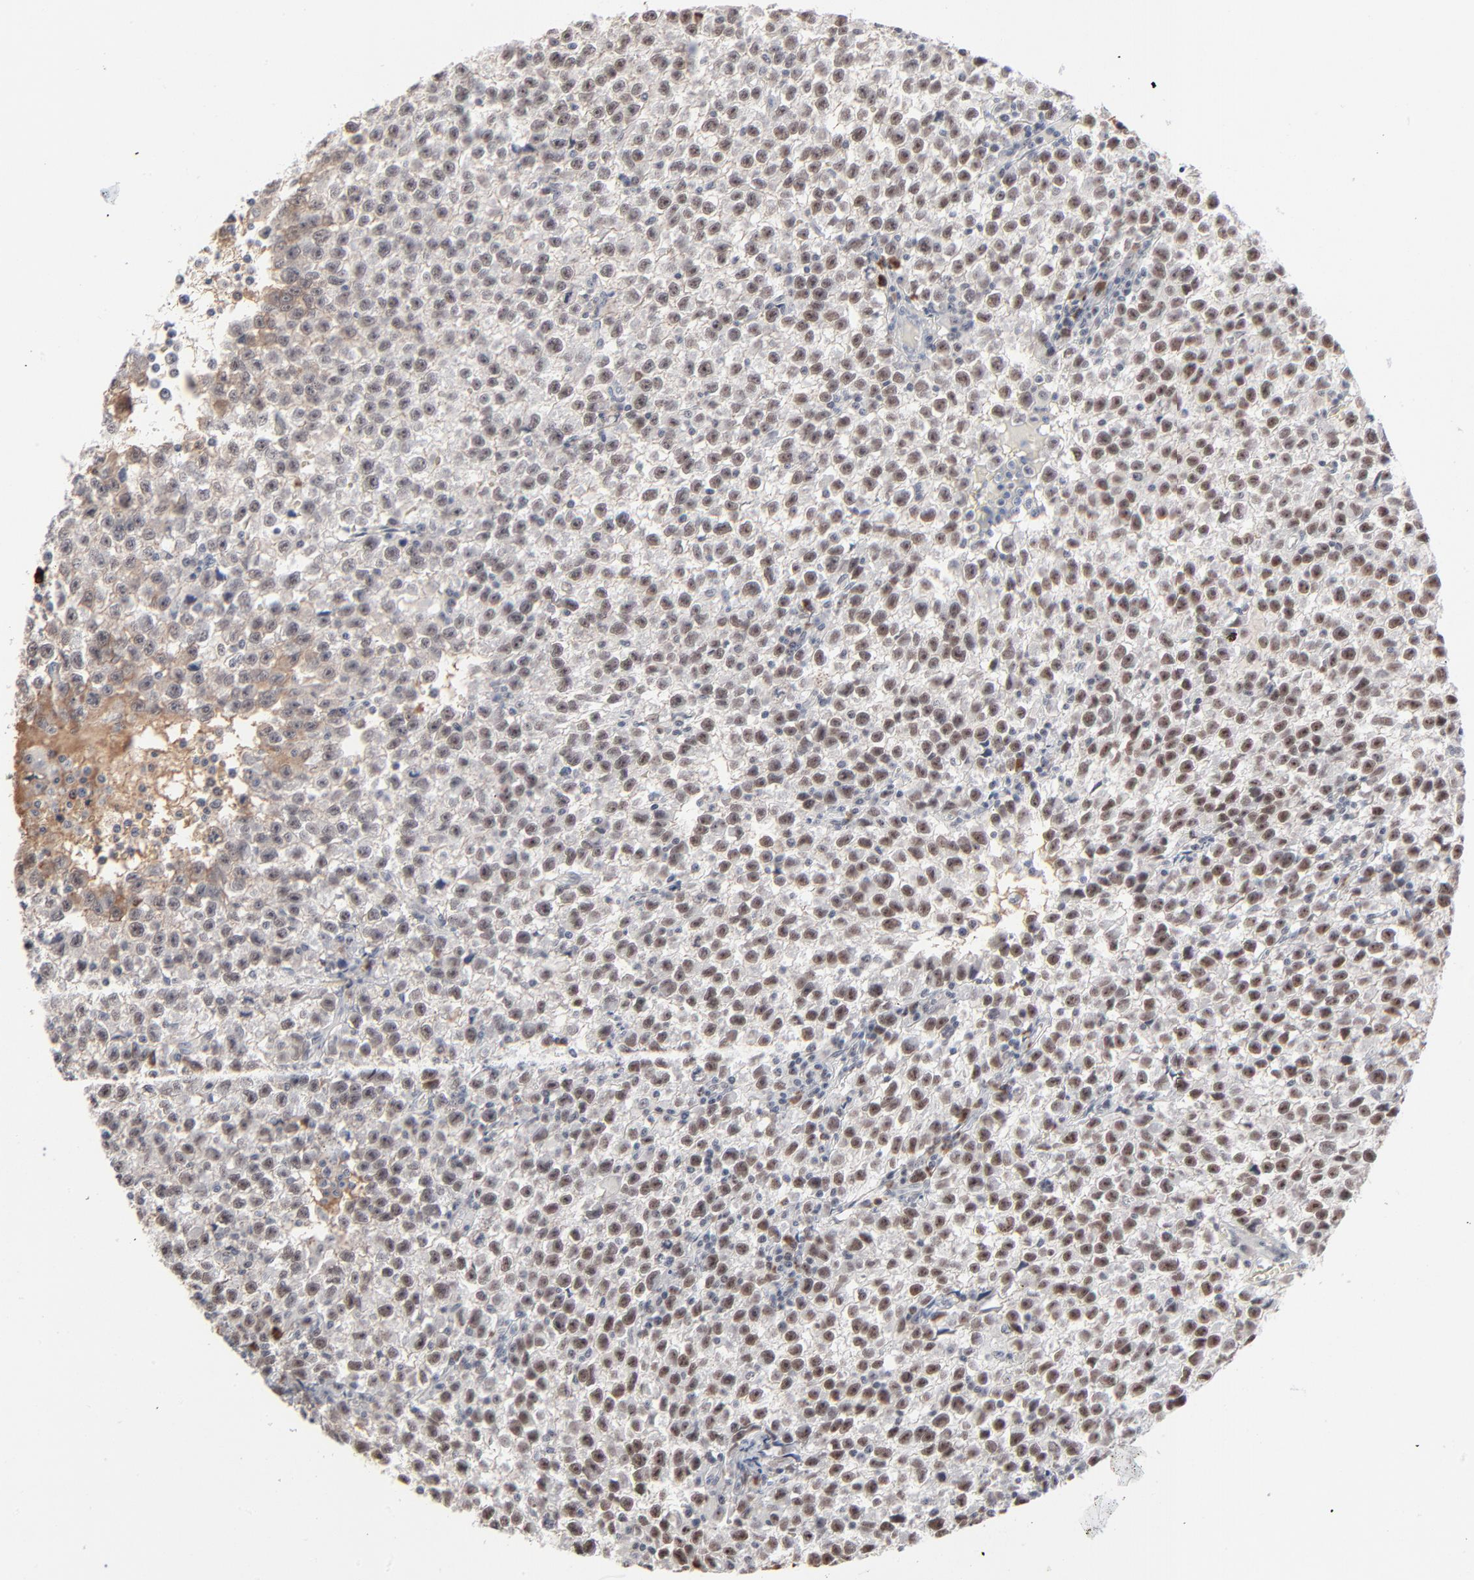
{"staining": {"intensity": "weak", "quantity": ">75%", "location": "nuclear"}, "tissue": "testis cancer", "cell_type": "Tumor cells", "image_type": "cancer", "snomed": [{"axis": "morphology", "description": "Seminoma, NOS"}, {"axis": "topography", "description": "Testis"}], "caption": "Protein analysis of testis cancer (seminoma) tissue exhibits weak nuclear staining in approximately >75% of tumor cells.", "gene": "MPHOSPH6", "patient": {"sex": "male", "age": 35}}